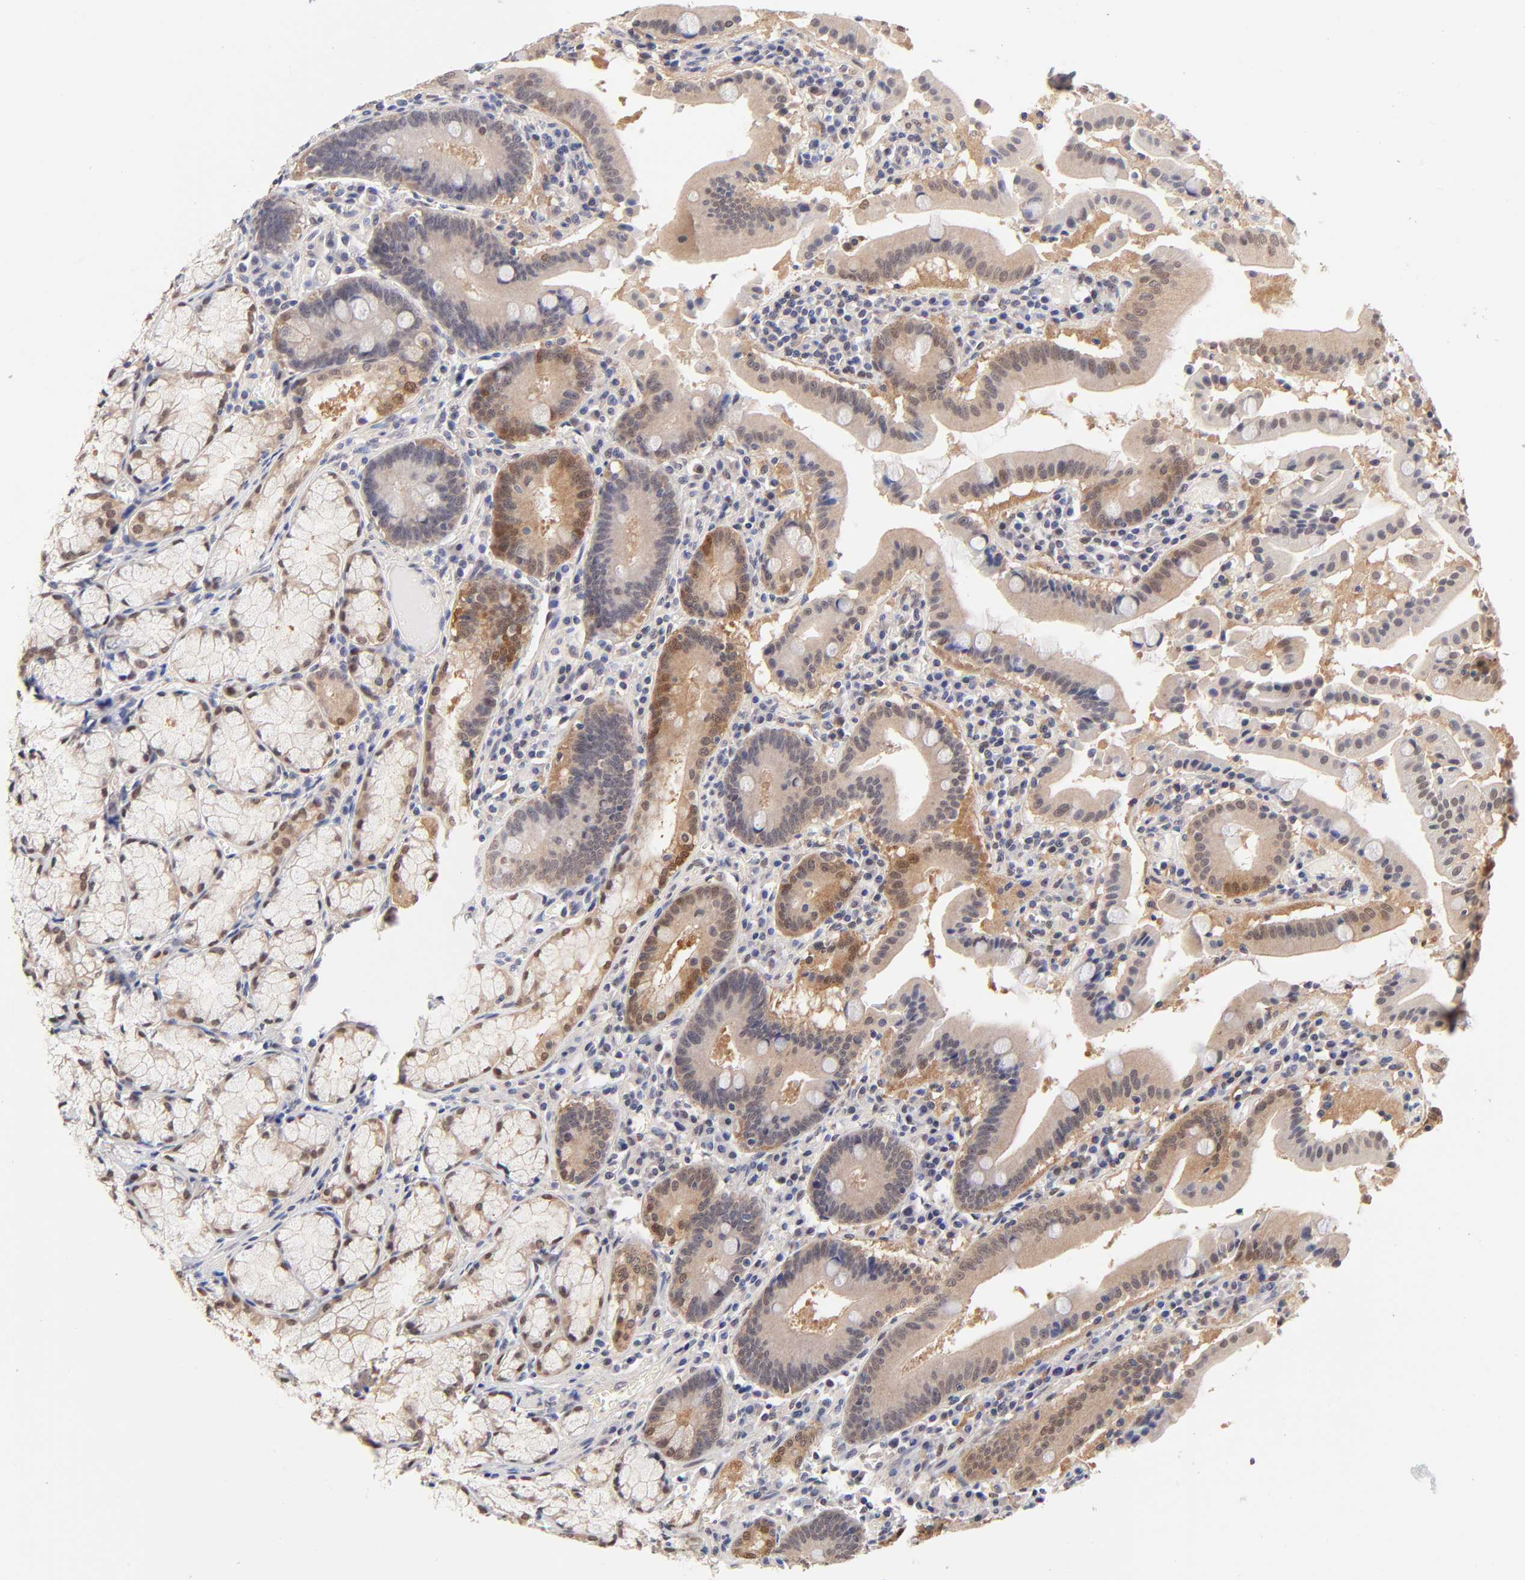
{"staining": {"intensity": "moderate", "quantity": "25%-75%", "location": "cytoplasmic/membranous,nuclear"}, "tissue": "stomach", "cell_type": "Glandular cells", "image_type": "normal", "snomed": [{"axis": "morphology", "description": "Normal tissue, NOS"}, {"axis": "topography", "description": "Stomach, lower"}], "caption": "Immunohistochemistry (IHC) histopathology image of unremarkable human stomach stained for a protein (brown), which reveals medium levels of moderate cytoplasmic/membranous,nuclear positivity in about 25%-75% of glandular cells.", "gene": "TXNL1", "patient": {"sex": "male", "age": 56}}